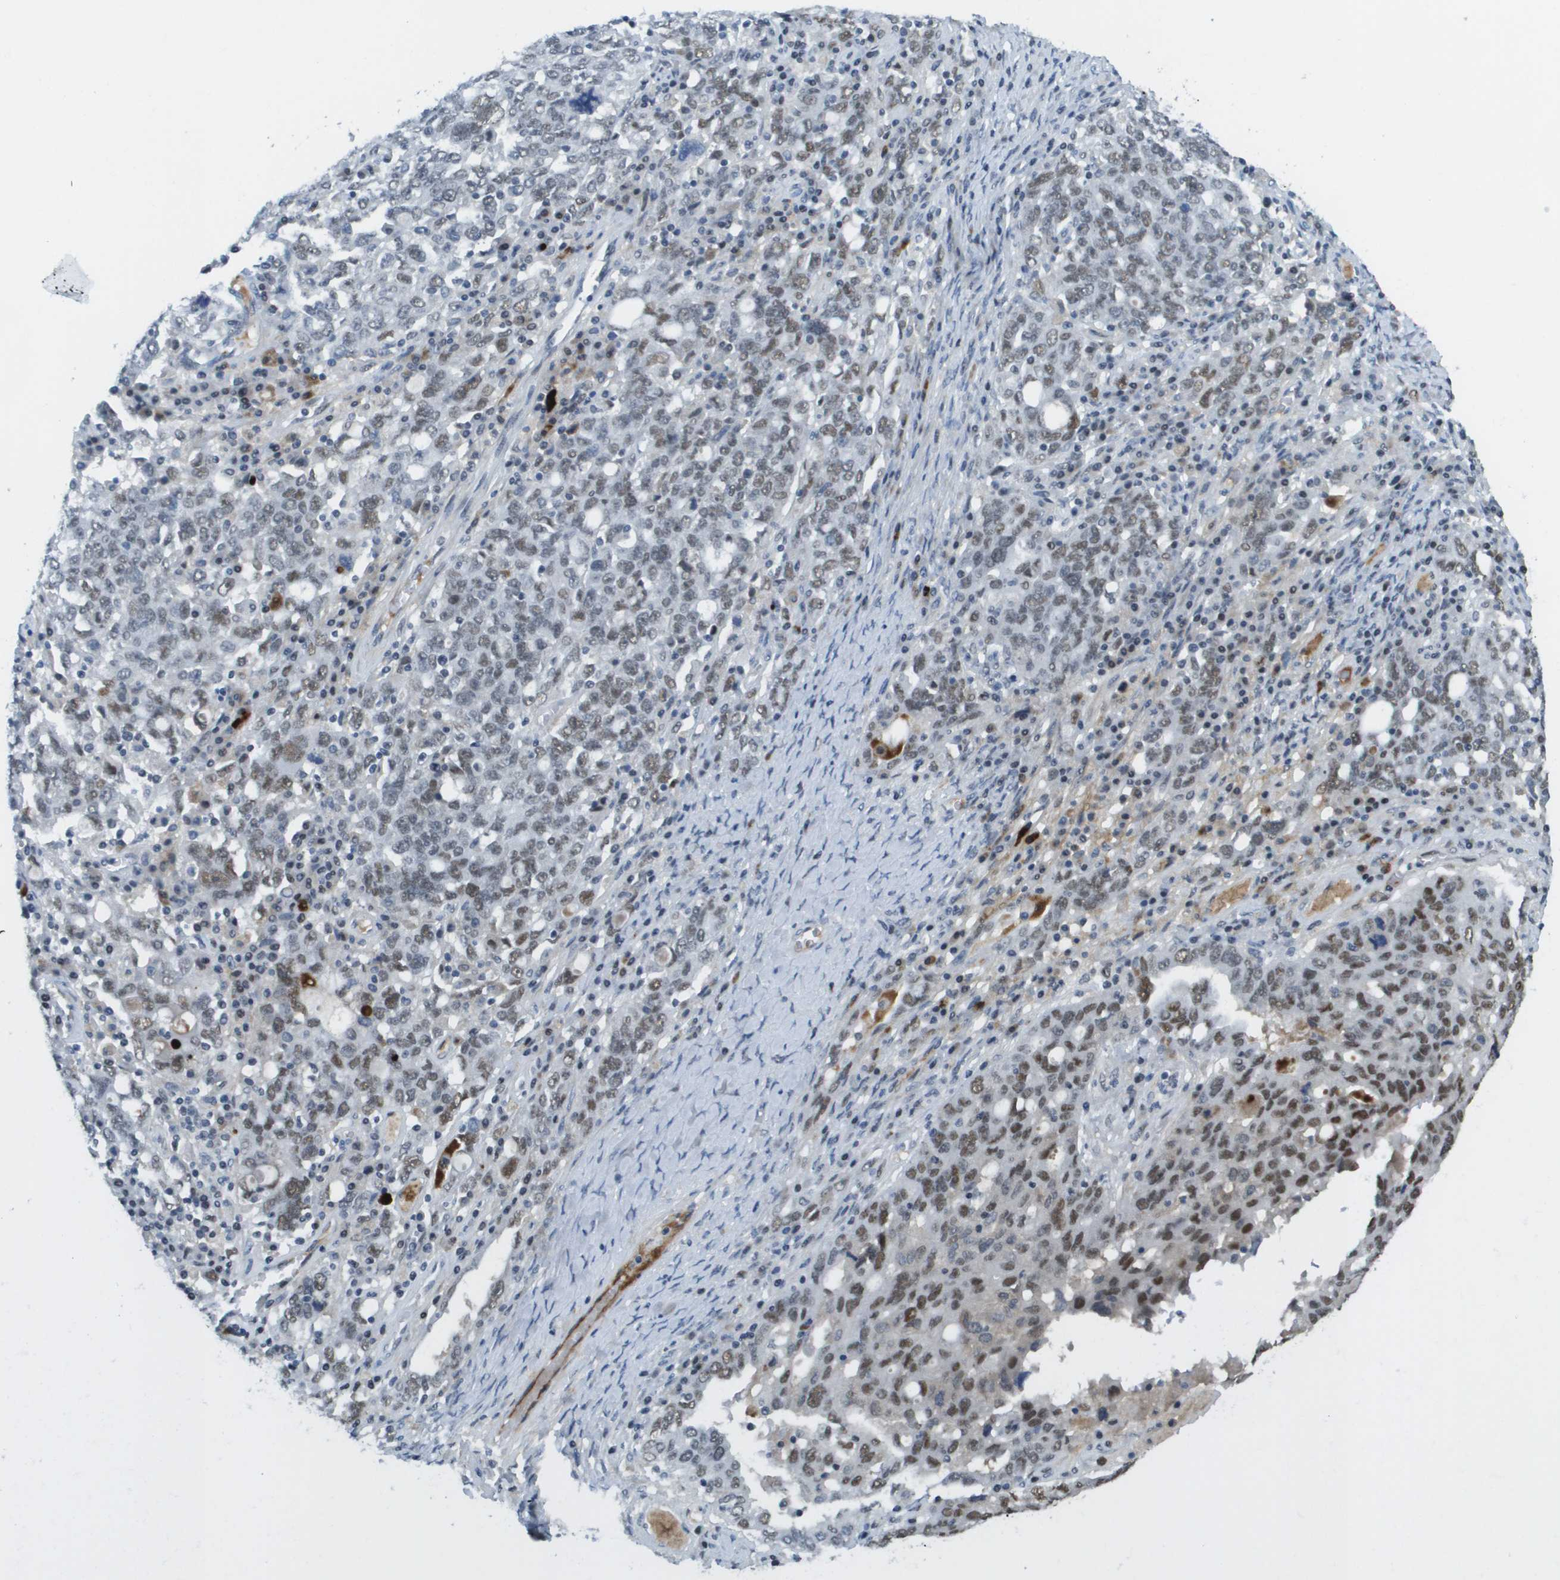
{"staining": {"intensity": "moderate", "quantity": "<25%", "location": "nuclear"}, "tissue": "ovarian cancer", "cell_type": "Tumor cells", "image_type": "cancer", "snomed": [{"axis": "morphology", "description": "Carcinoma, endometroid"}, {"axis": "topography", "description": "Ovary"}], "caption": "Protein staining of ovarian endometroid carcinoma tissue displays moderate nuclear expression in about <25% of tumor cells. The staining is performed using DAB brown chromogen to label protein expression. The nuclei are counter-stained blue using hematoxylin.", "gene": "TP53RK", "patient": {"sex": "female", "age": 62}}